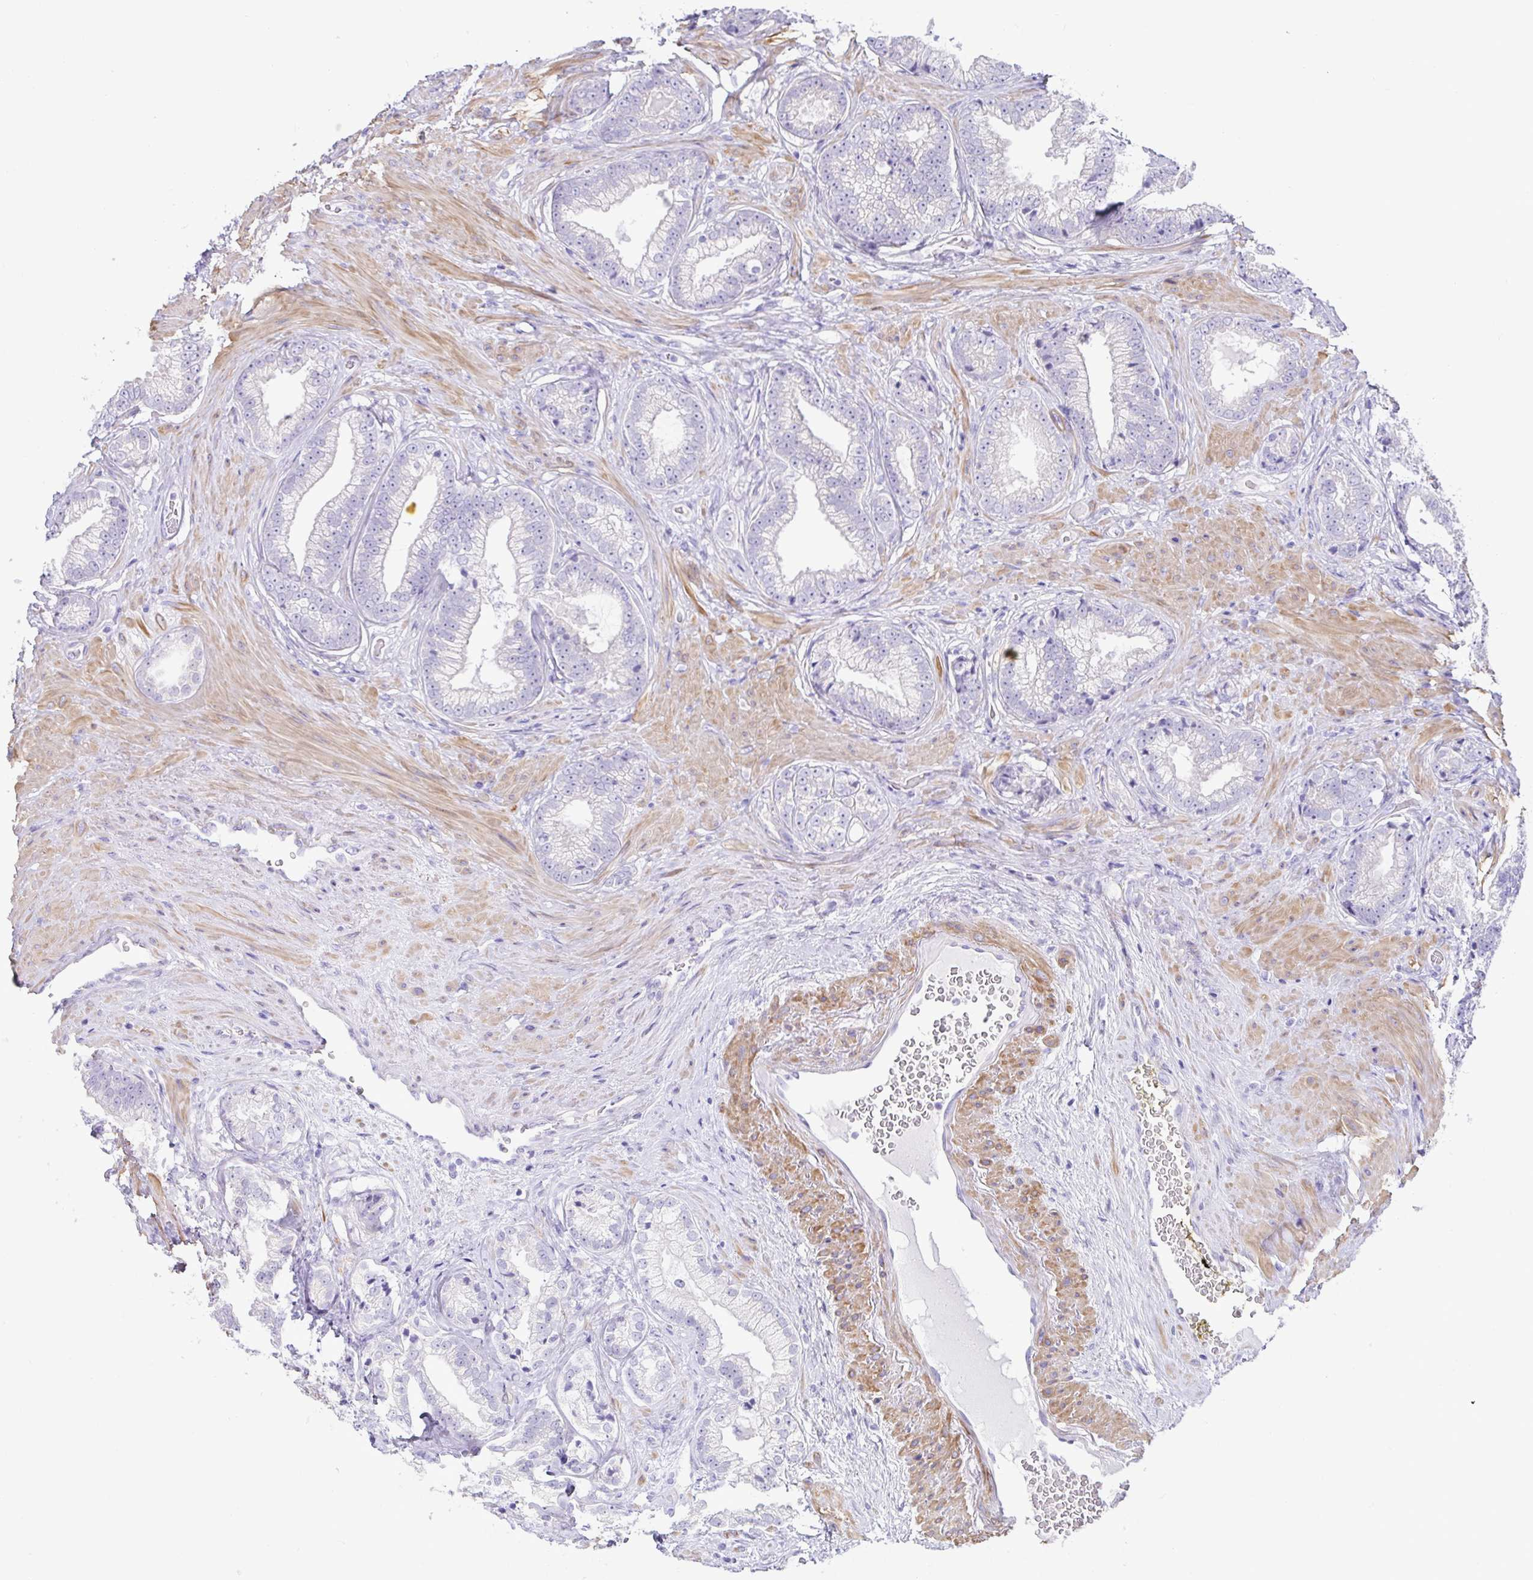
{"staining": {"intensity": "negative", "quantity": "none", "location": "none"}, "tissue": "prostate cancer", "cell_type": "Tumor cells", "image_type": "cancer", "snomed": [{"axis": "morphology", "description": "Adenocarcinoma, Low grade"}, {"axis": "topography", "description": "Prostate"}], "caption": "A photomicrograph of human prostate cancer (low-grade adenocarcinoma) is negative for staining in tumor cells.", "gene": "MED11", "patient": {"sex": "male", "age": 61}}